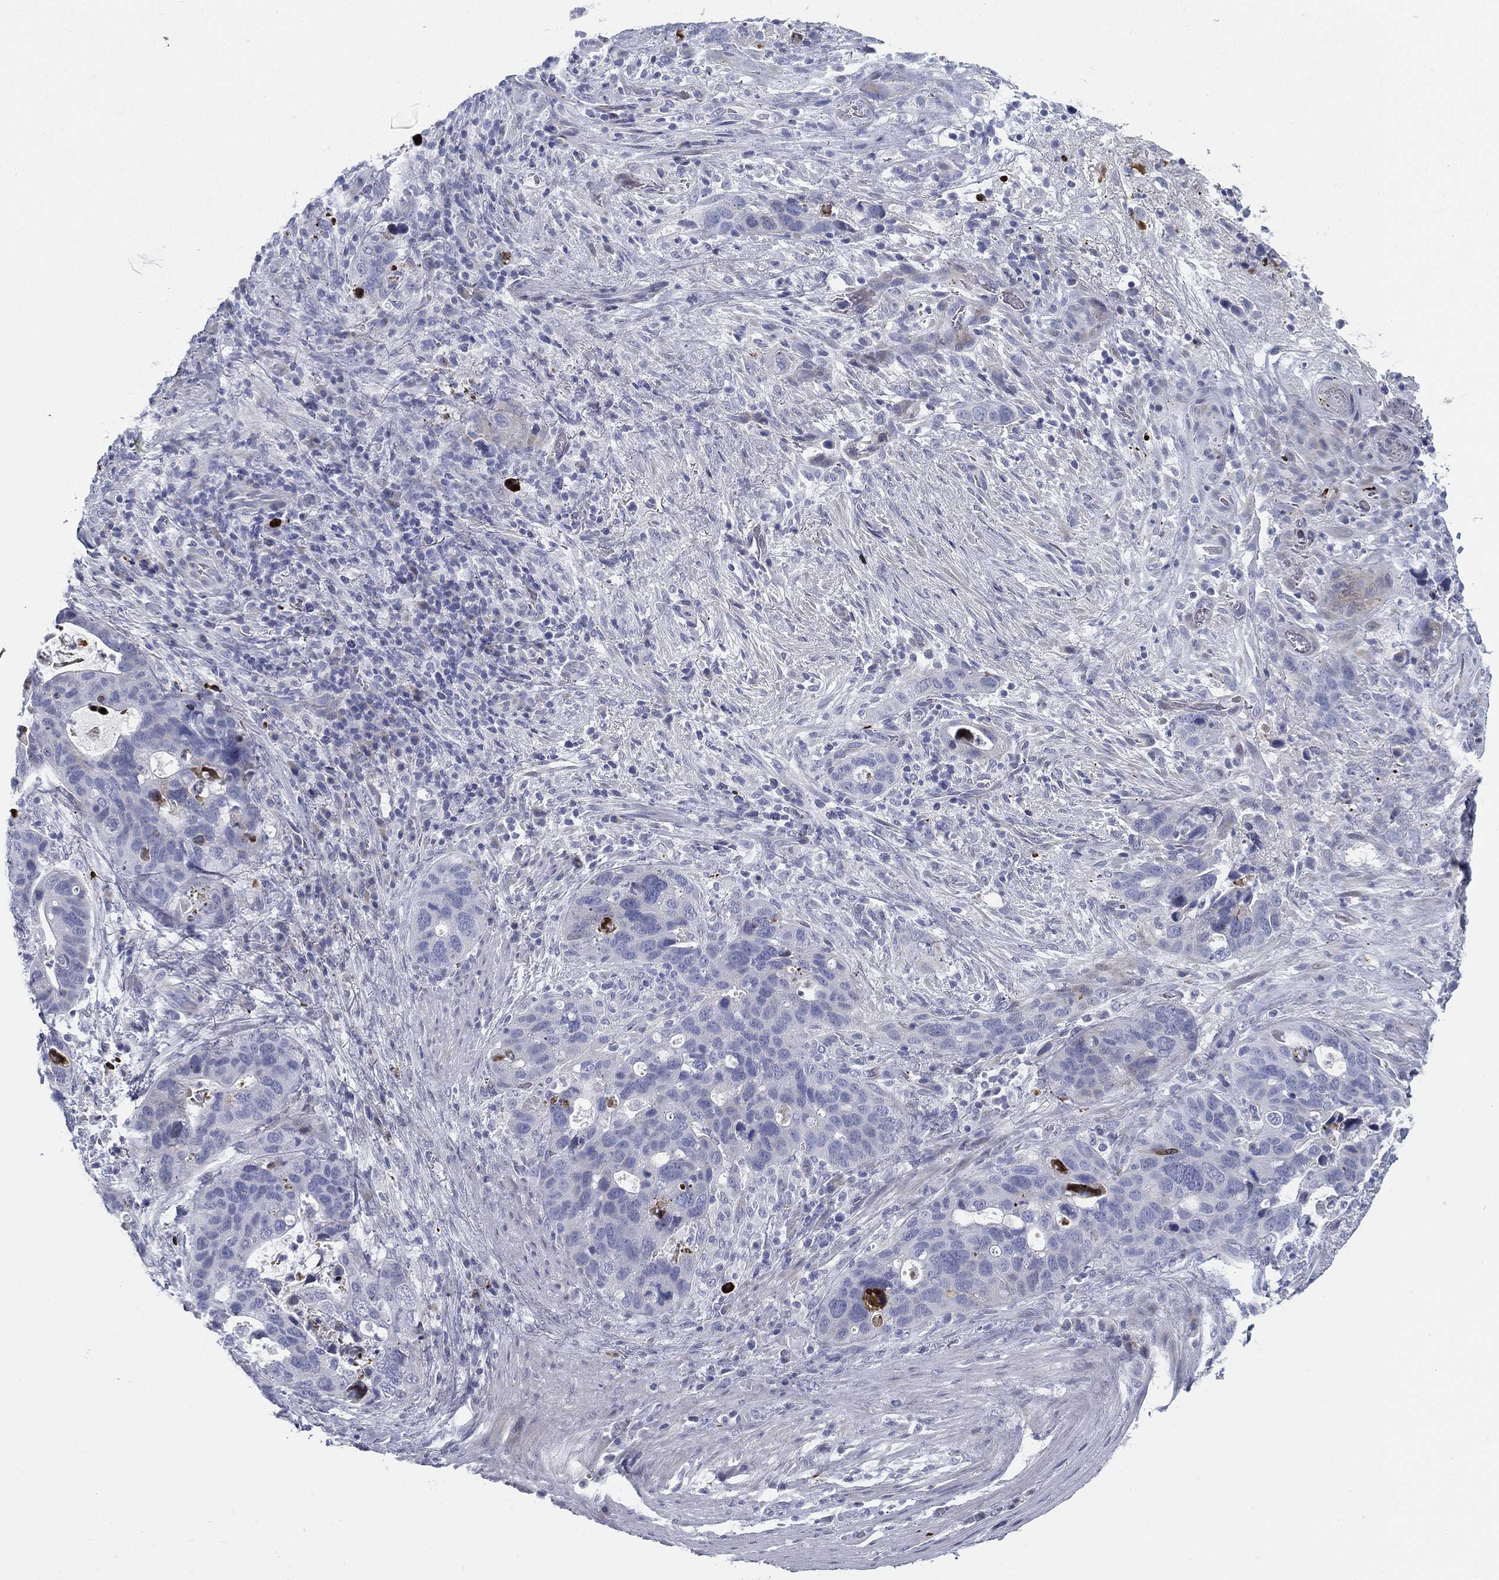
{"staining": {"intensity": "negative", "quantity": "none", "location": "none"}, "tissue": "stomach cancer", "cell_type": "Tumor cells", "image_type": "cancer", "snomed": [{"axis": "morphology", "description": "Adenocarcinoma, NOS"}, {"axis": "topography", "description": "Stomach"}], "caption": "The IHC image has no significant staining in tumor cells of stomach adenocarcinoma tissue.", "gene": "SPPL2C", "patient": {"sex": "male", "age": 54}}